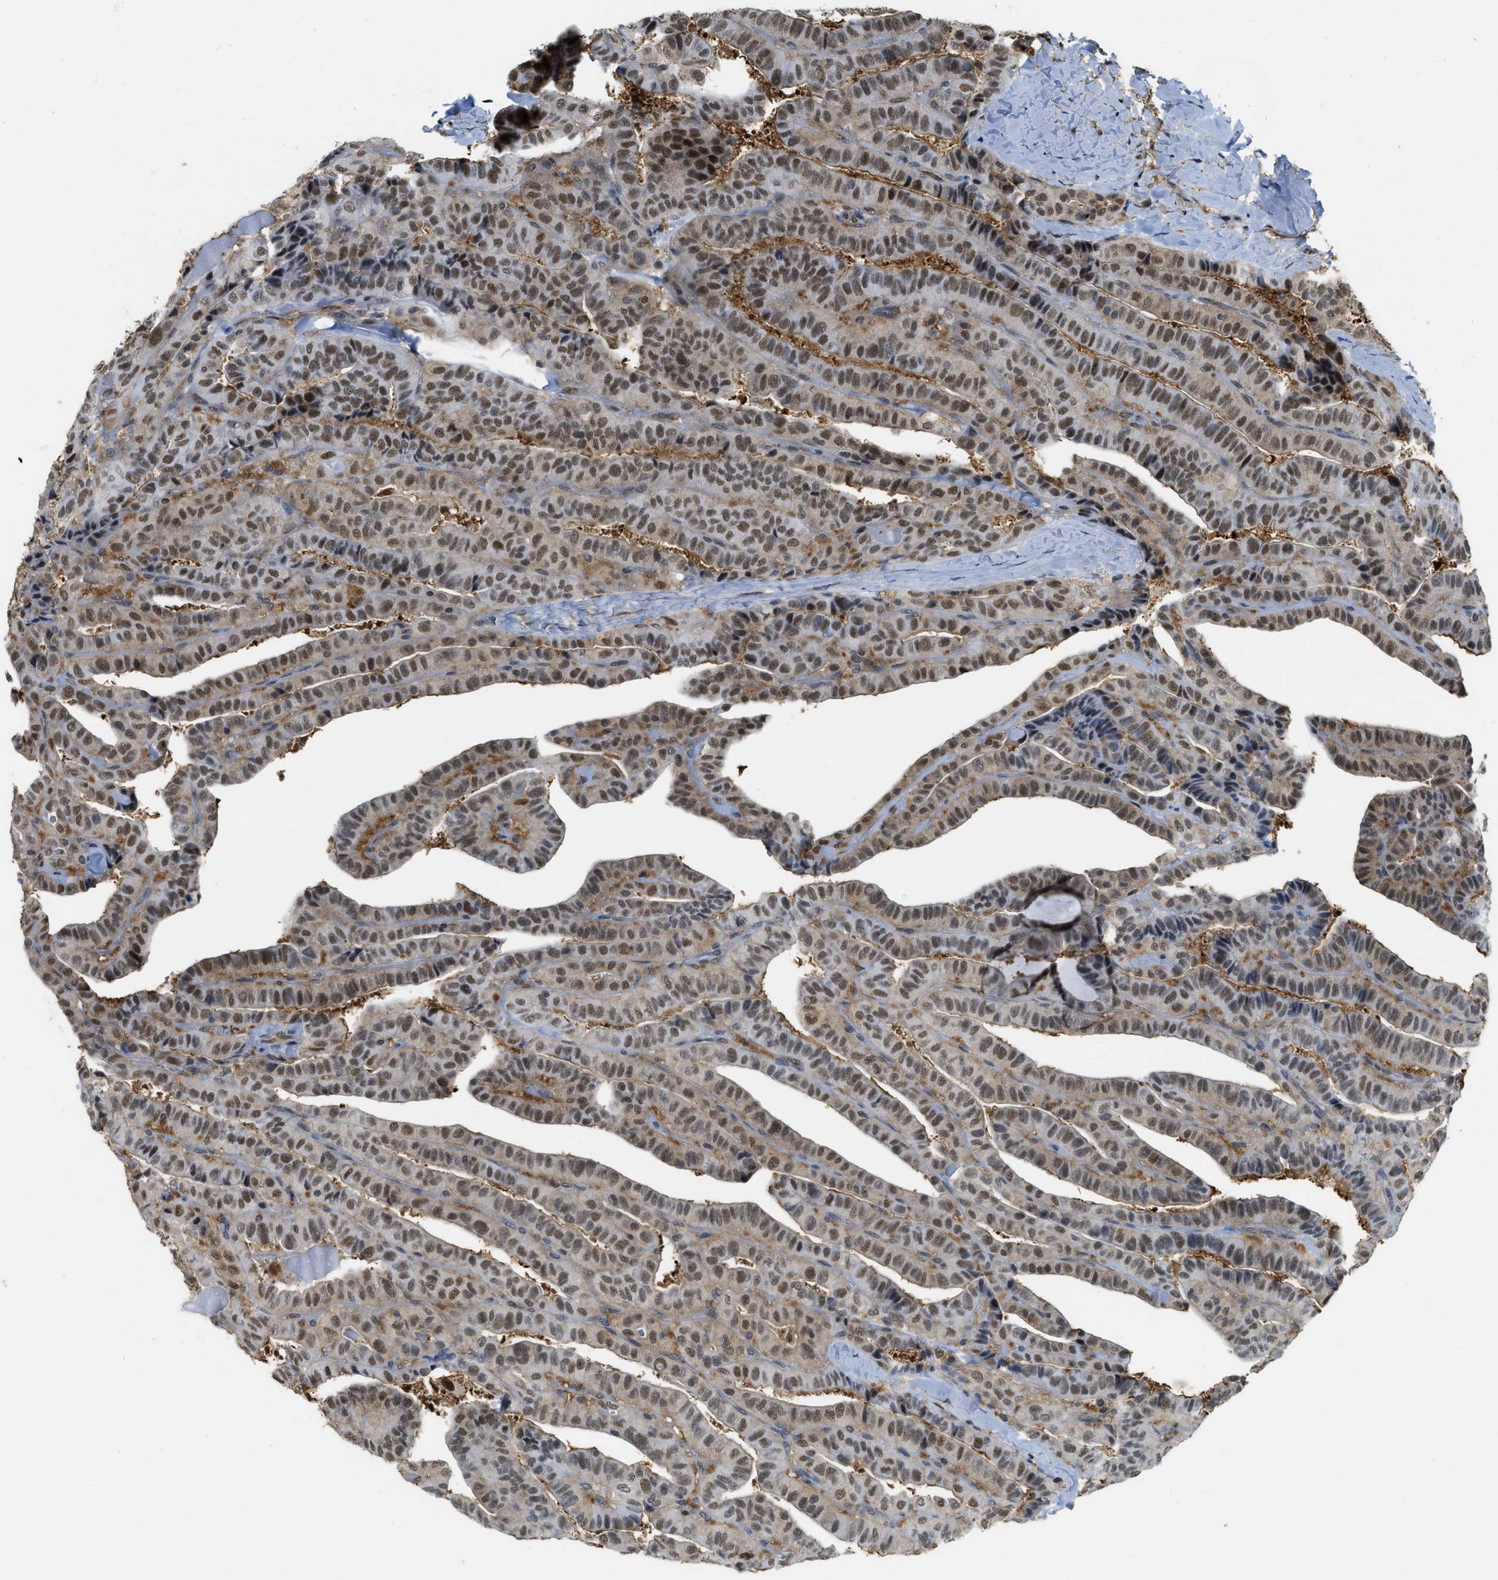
{"staining": {"intensity": "moderate", "quantity": ">75%", "location": "nuclear"}, "tissue": "thyroid cancer", "cell_type": "Tumor cells", "image_type": "cancer", "snomed": [{"axis": "morphology", "description": "Papillary adenocarcinoma, NOS"}, {"axis": "topography", "description": "Thyroid gland"}], "caption": "Protein staining by IHC exhibits moderate nuclear expression in approximately >75% of tumor cells in thyroid cancer.", "gene": "PSMC5", "patient": {"sex": "male", "age": 77}}